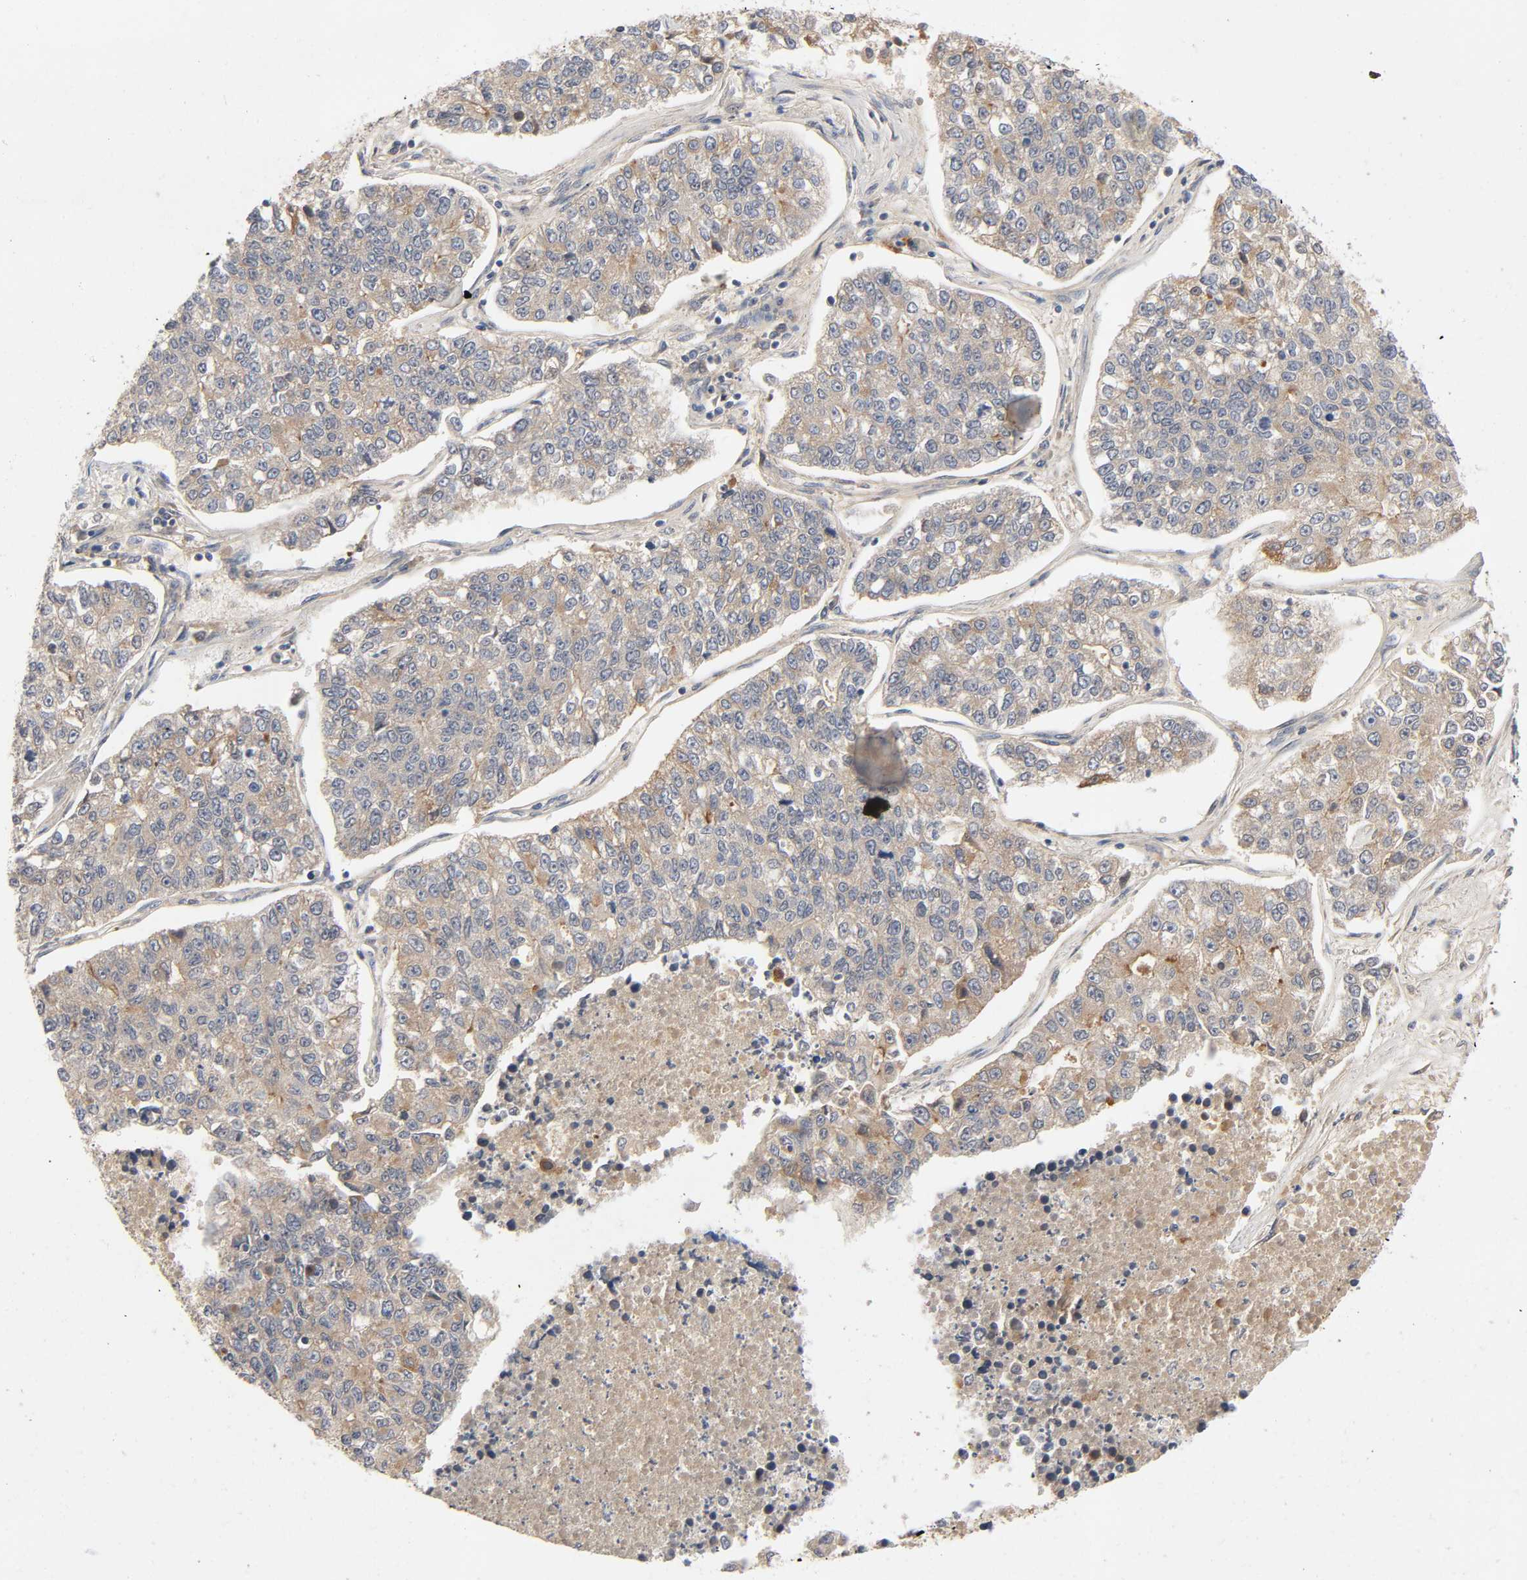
{"staining": {"intensity": "moderate", "quantity": ">75%", "location": "cytoplasmic/membranous"}, "tissue": "lung cancer", "cell_type": "Tumor cells", "image_type": "cancer", "snomed": [{"axis": "morphology", "description": "Adenocarcinoma, NOS"}, {"axis": "topography", "description": "Lung"}], "caption": "A histopathology image showing moderate cytoplasmic/membranous staining in about >75% of tumor cells in adenocarcinoma (lung), as visualized by brown immunohistochemical staining.", "gene": "CPB2", "patient": {"sex": "male", "age": 49}}